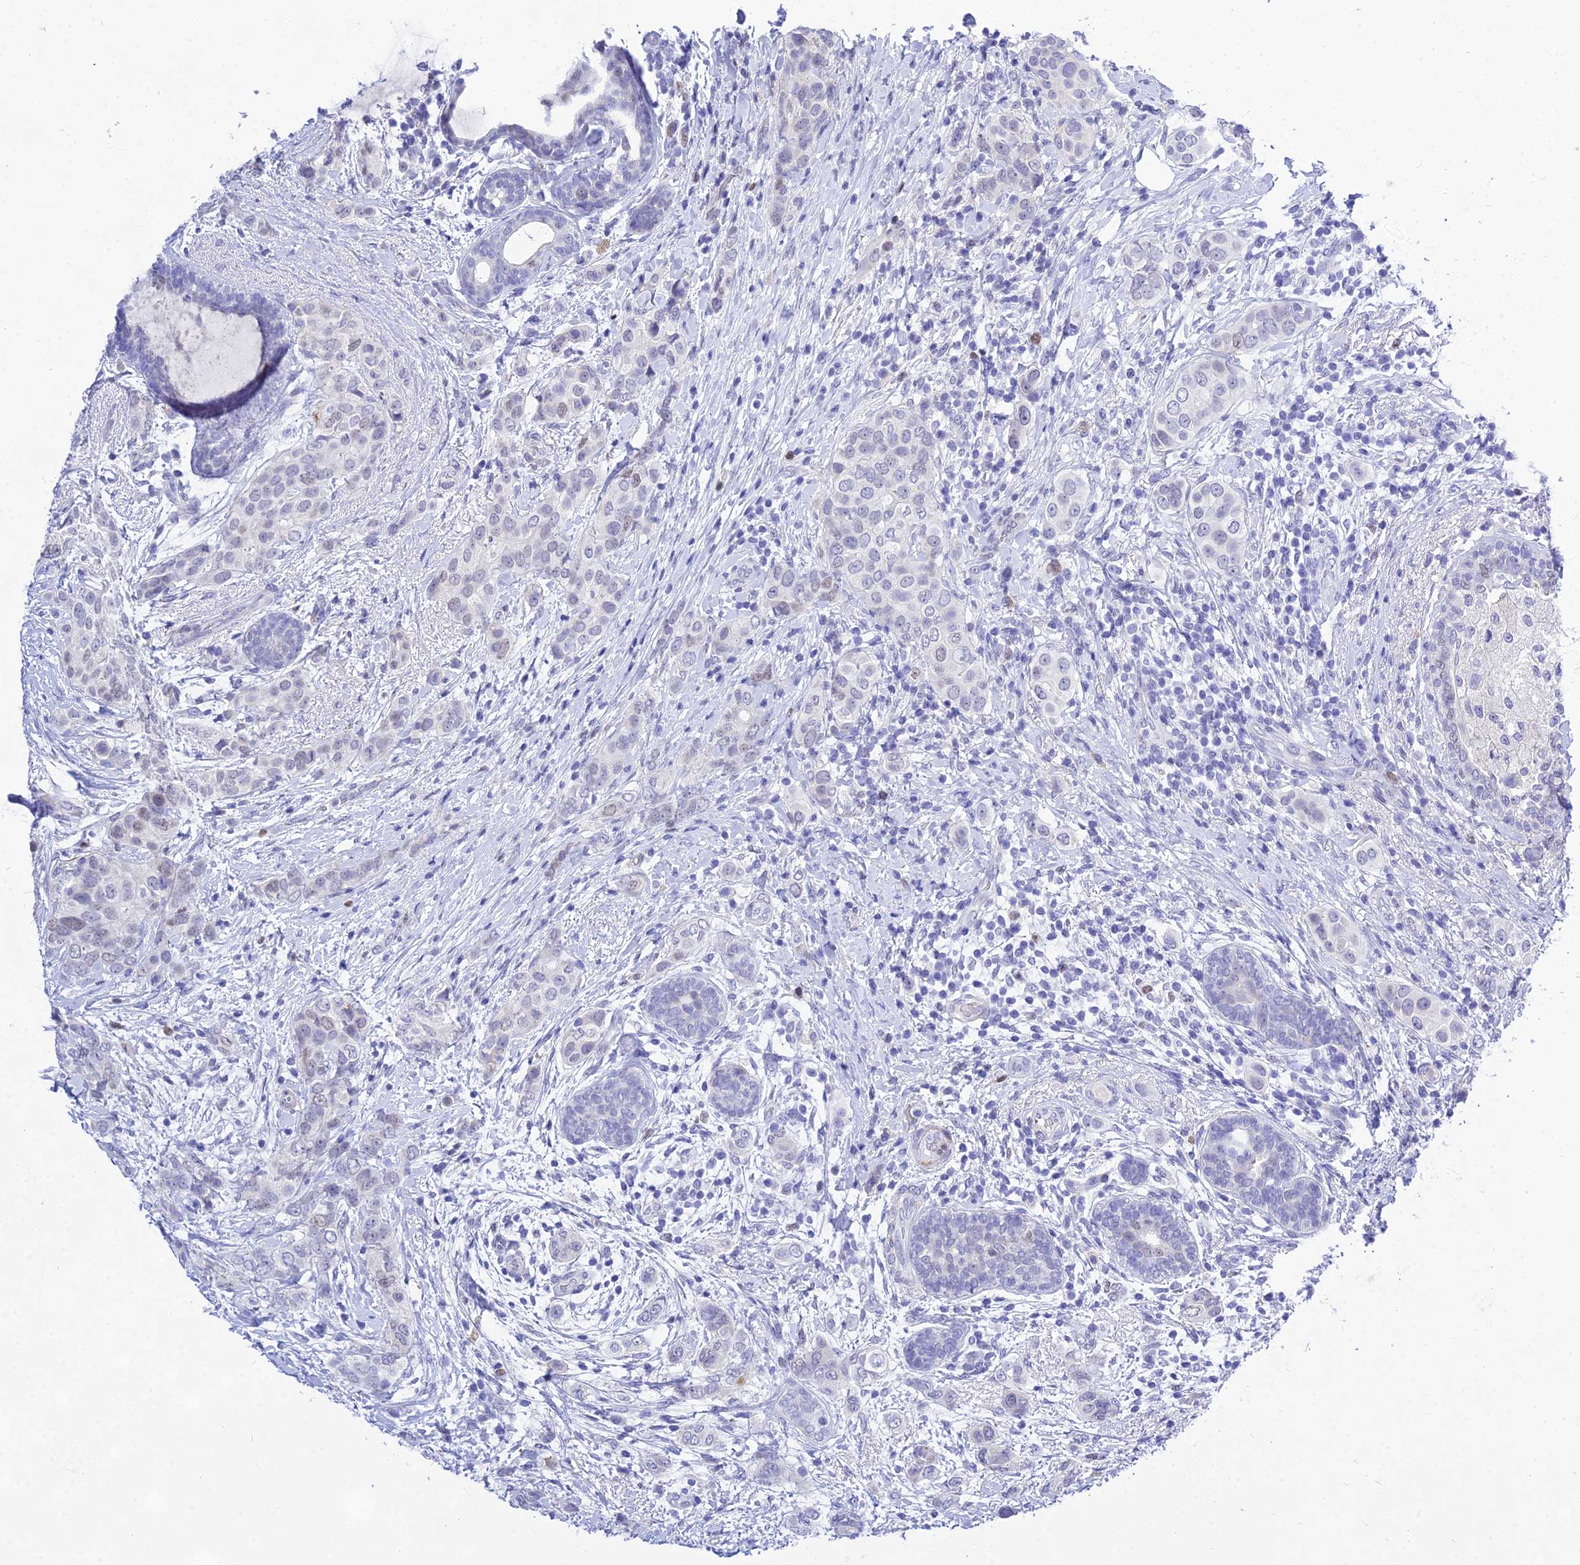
{"staining": {"intensity": "negative", "quantity": "none", "location": "none"}, "tissue": "breast cancer", "cell_type": "Tumor cells", "image_type": "cancer", "snomed": [{"axis": "morphology", "description": "Lobular carcinoma"}, {"axis": "topography", "description": "Breast"}], "caption": "Lobular carcinoma (breast) stained for a protein using immunohistochemistry (IHC) exhibits no staining tumor cells.", "gene": "DEFB107A", "patient": {"sex": "female", "age": 51}}